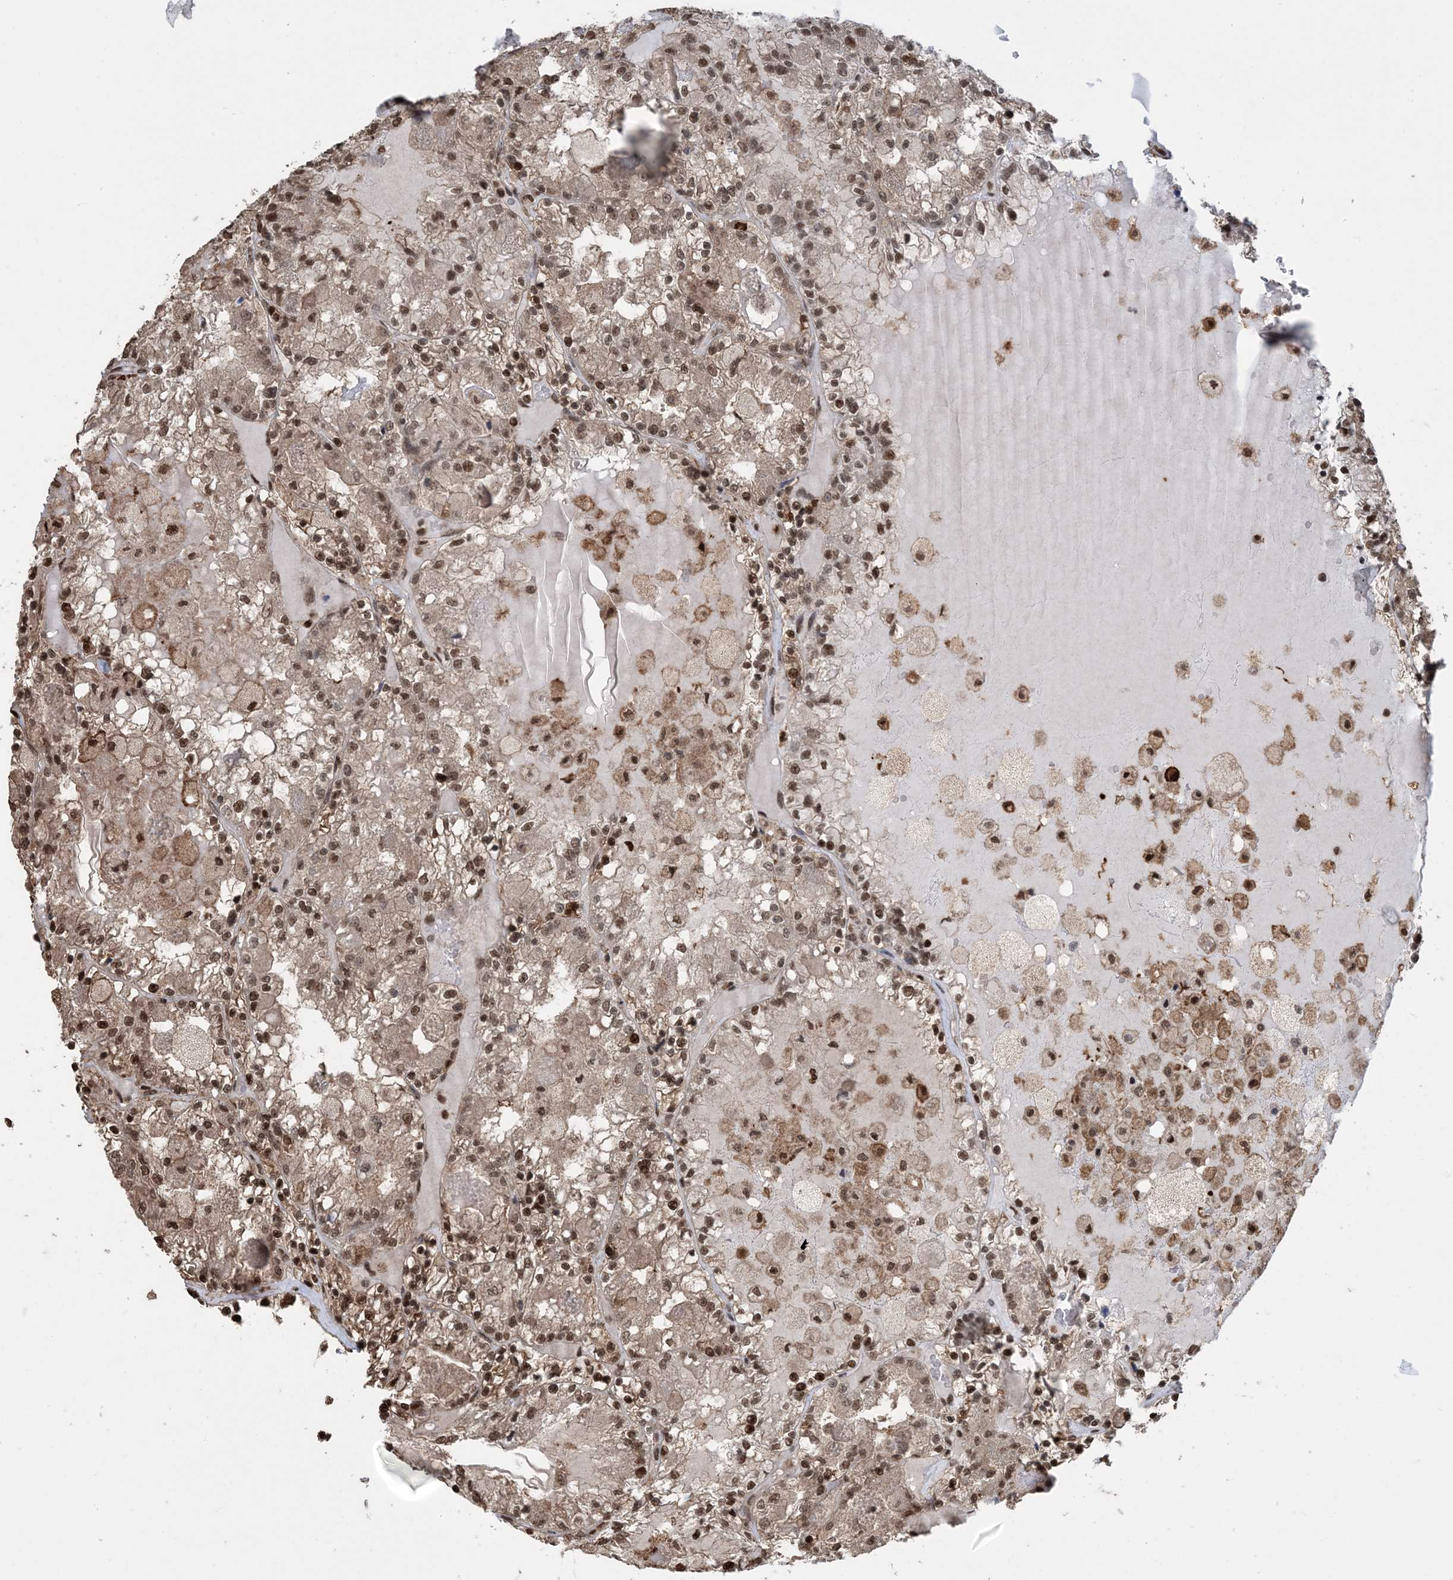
{"staining": {"intensity": "strong", "quantity": ">75%", "location": "cytoplasmic/membranous,nuclear"}, "tissue": "renal cancer", "cell_type": "Tumor cells", "image_type": "cancer", "snomed": [{"axis": "morphology", "description": "Adenocarcinoma, NOS"}, {"axis": "topography", "description": "Kidney"}], "caption": "Immunohistochemistry (IHC) staining of adenocarcinoma (renal), which displays high levels of strong cytoplasmic/membranous and nuclear expression in approximately >75% of tumor cells indicating strong cytoplasmic/membranous and nuclear protein staining. The staining was performed using DAB (brown) for protein detection and nuclei were counterstained in hematoxylin (blue).", "gene": "HSPA1A", "patient": {"sex": "female", "age": 56}}